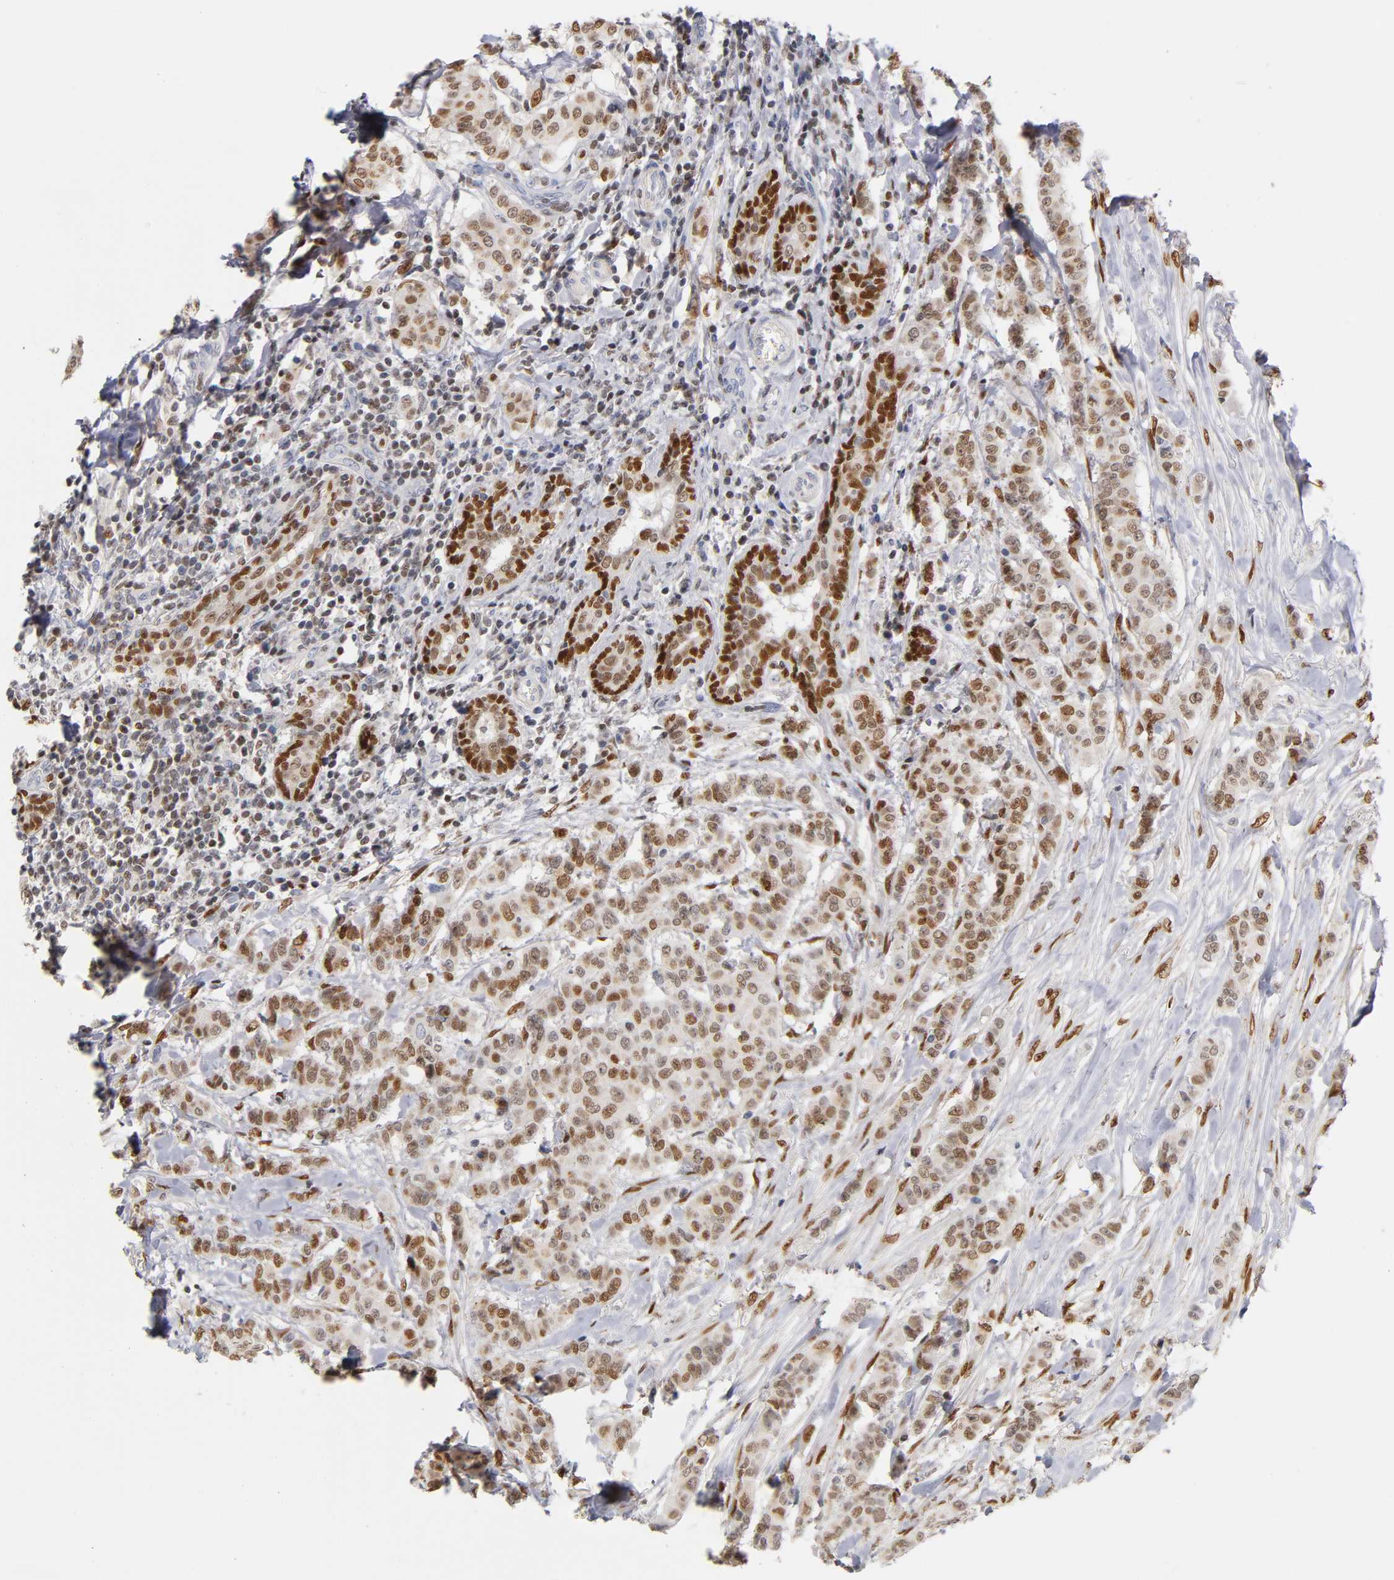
{"staining": {"intensity": "moderate", "quantity": ">75%", "location": "nuclear"}, "tissue": "breast cancer", "cell_type": "Tumor cells", "image_type": "cancer", "snomed": [{"axis": "morphology", "description": "Duct carcinoma"}, {"axis": "topography", "description": "Breast"}], "caption": "This histopathology image displays breast cancer (intraductal carcinoma) stained with immunohistochemistry to label a protein in brown. The nuclear of tumor cells show moderate positivity for the protein. Nuclei are counter-stained blue.", "gene": "RUNX1", "patient": {"sex": "female", "age": 40}}